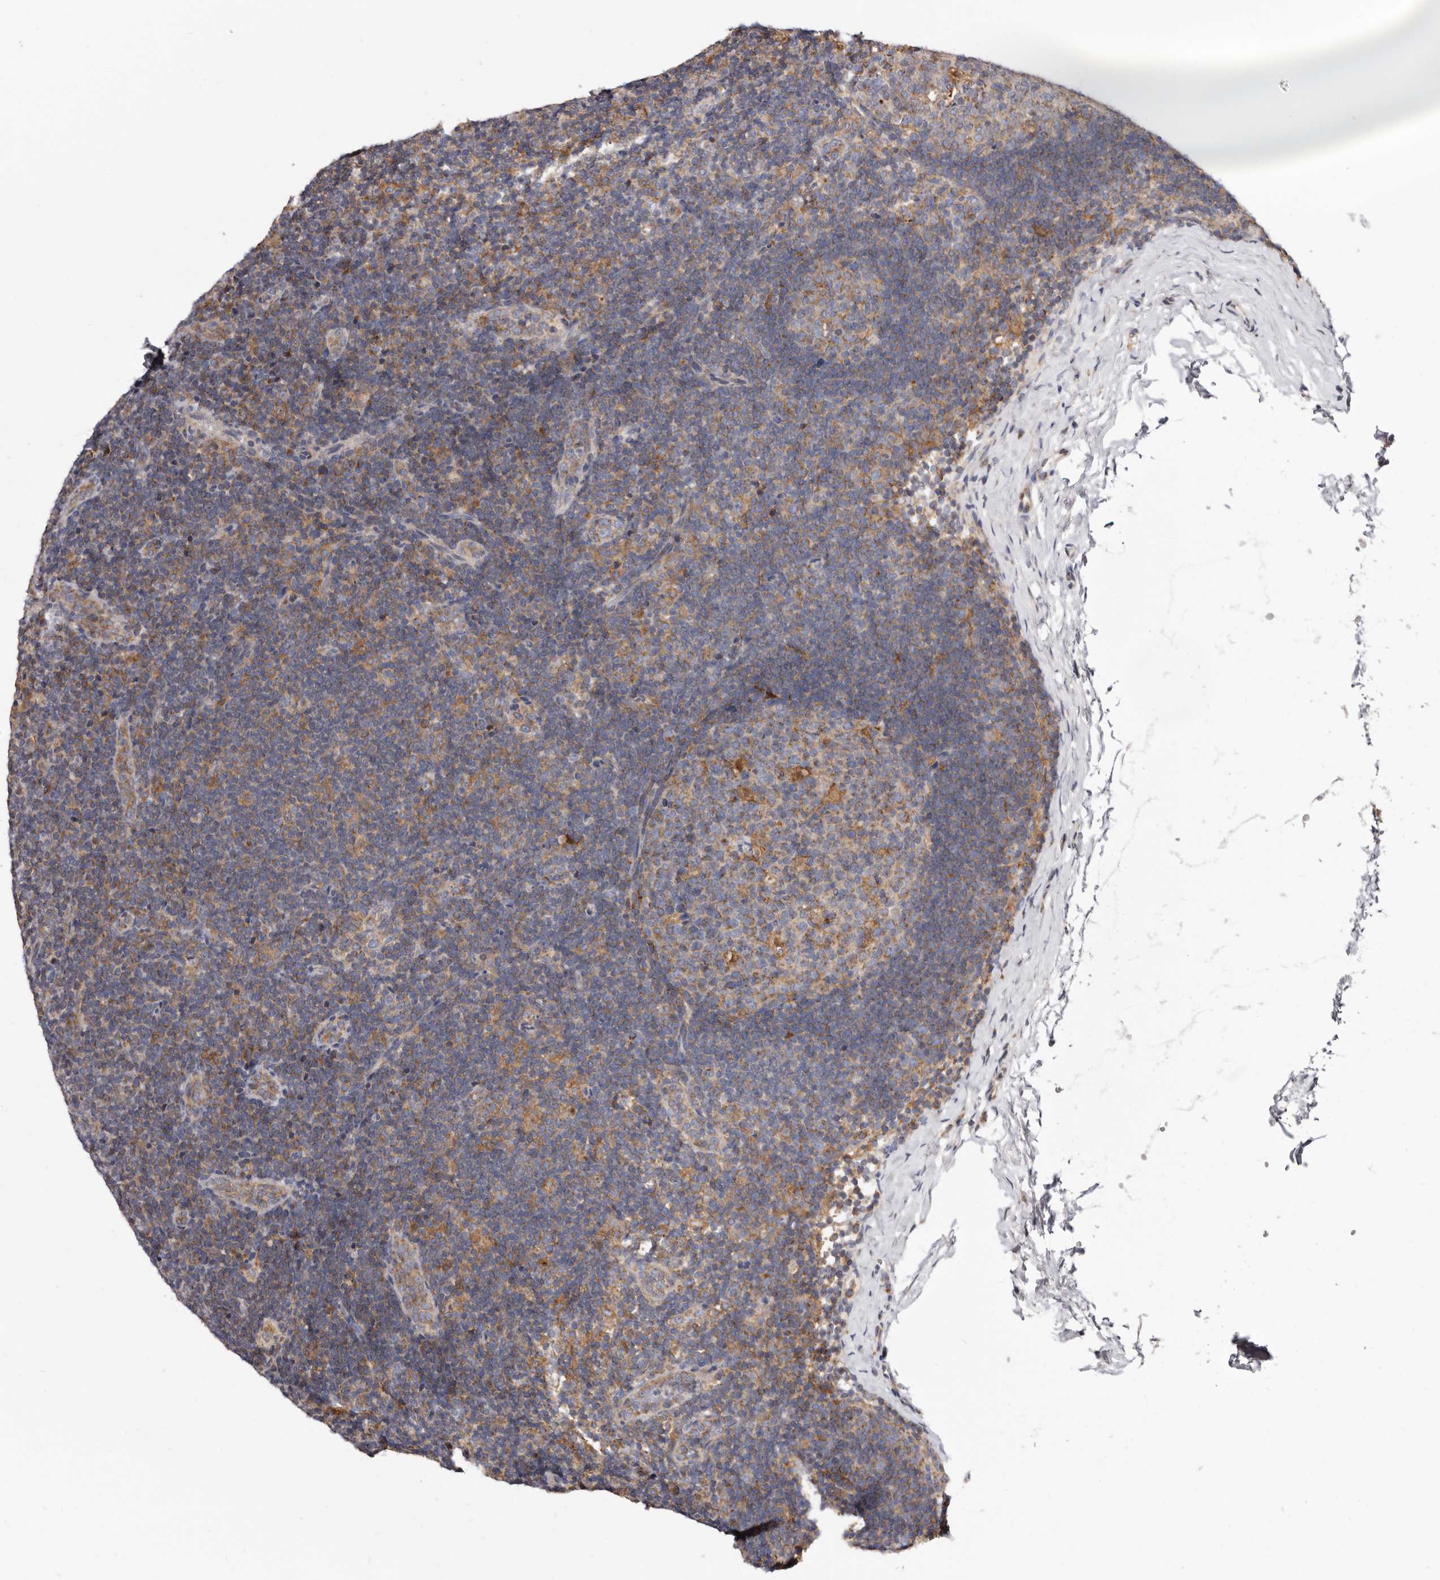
{"staining": {"intensity": "moderate", "quantity": "25%-75%", "location": "cytoplasmic/membranous"}, "tissue": "lymph node", "cell_type": "Germinal center cells", "image_type": "normal", "snomed": [{"axis": "morphology", "description": "Normal tissue, NOS"}, {"axis": "topography", "description": "Lymph node"}], "caption": "Protein analysis of unremarkable lymph node shows moderate cytoplasmic/membranous expression in approximately 25%-75% of germinal center cells.", "gene": "COQ8B", "patient": {"sex": "female", "age": 22}}